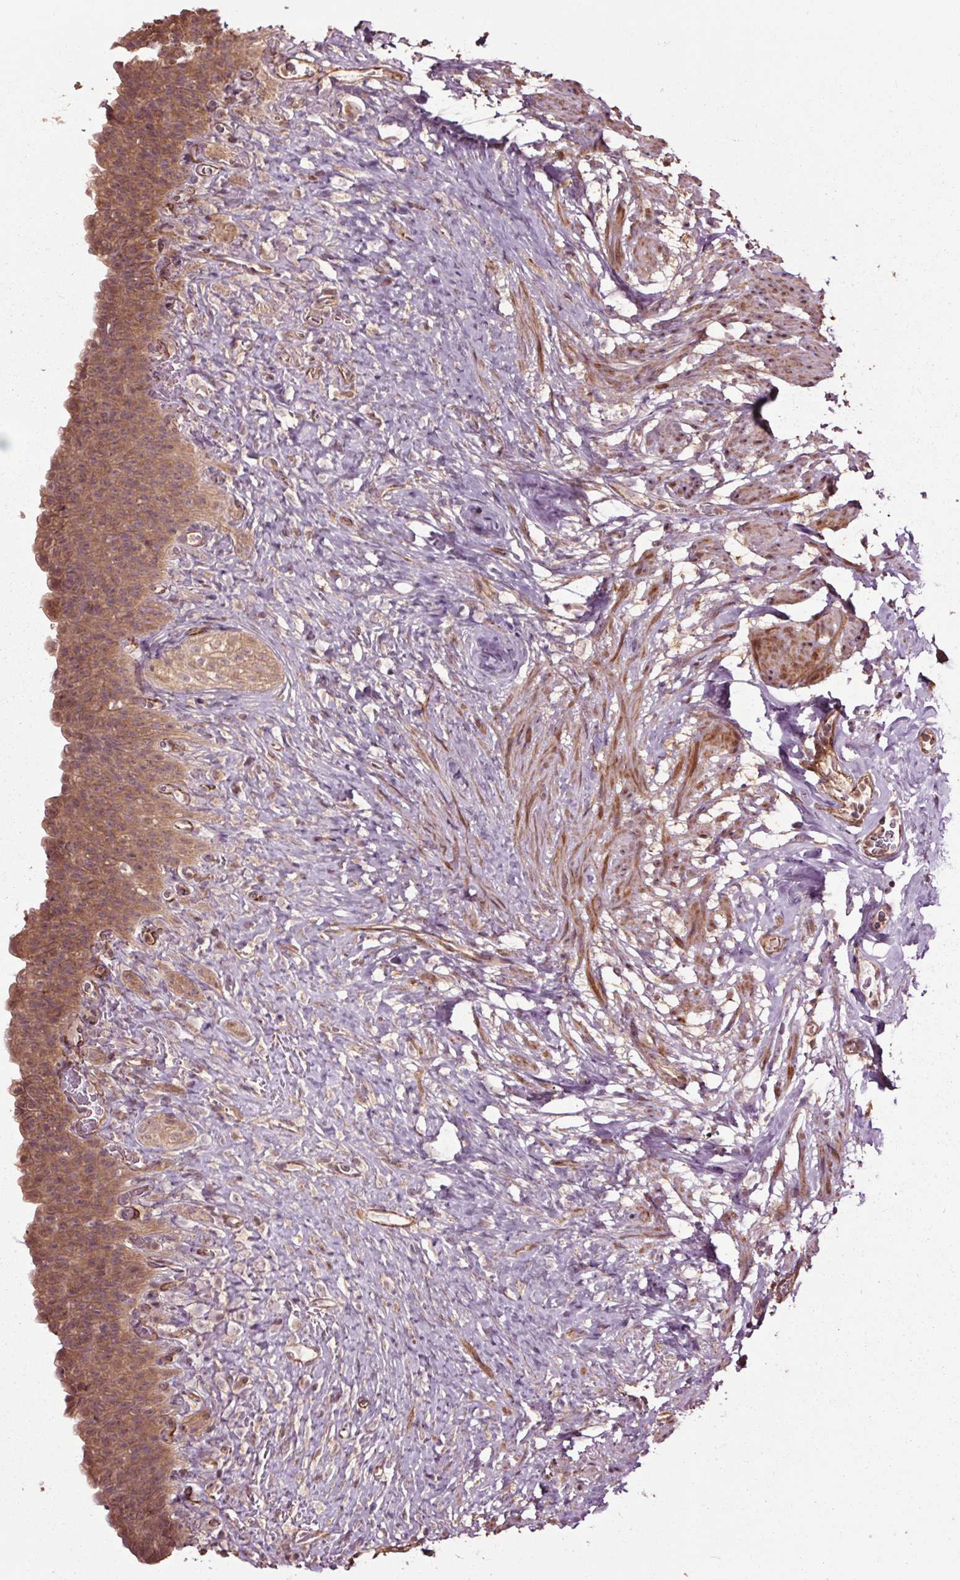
{"staining": {"intensity": "moderate", "quantity": ">75%", "location": "cytoplasmic/membranous,nuclear"}, "tissue": "urinary bladder", "cell_type": "Urothelial cells", "image_type": "normal", "snomed": [{"axis": "morphology", "description": "Normal tissue, NOS"}, {"axis": "topography", "description": "Urinary bladder"}, {"axis": "topography", "description": "Prostate"}], "caption": "A brown stain shows moderate cytoplasmic/membranous,nuclear expression of a protein in urothelial cells of benign urinary bladder. Using DAB (3,3'-diaminobenzidine) (brown) and hematoxylin (blue) stains, captured at high magnification using brightfield microscopy.", "gene": "CEP95", "patient": {"sex": "male", "age": 76}}